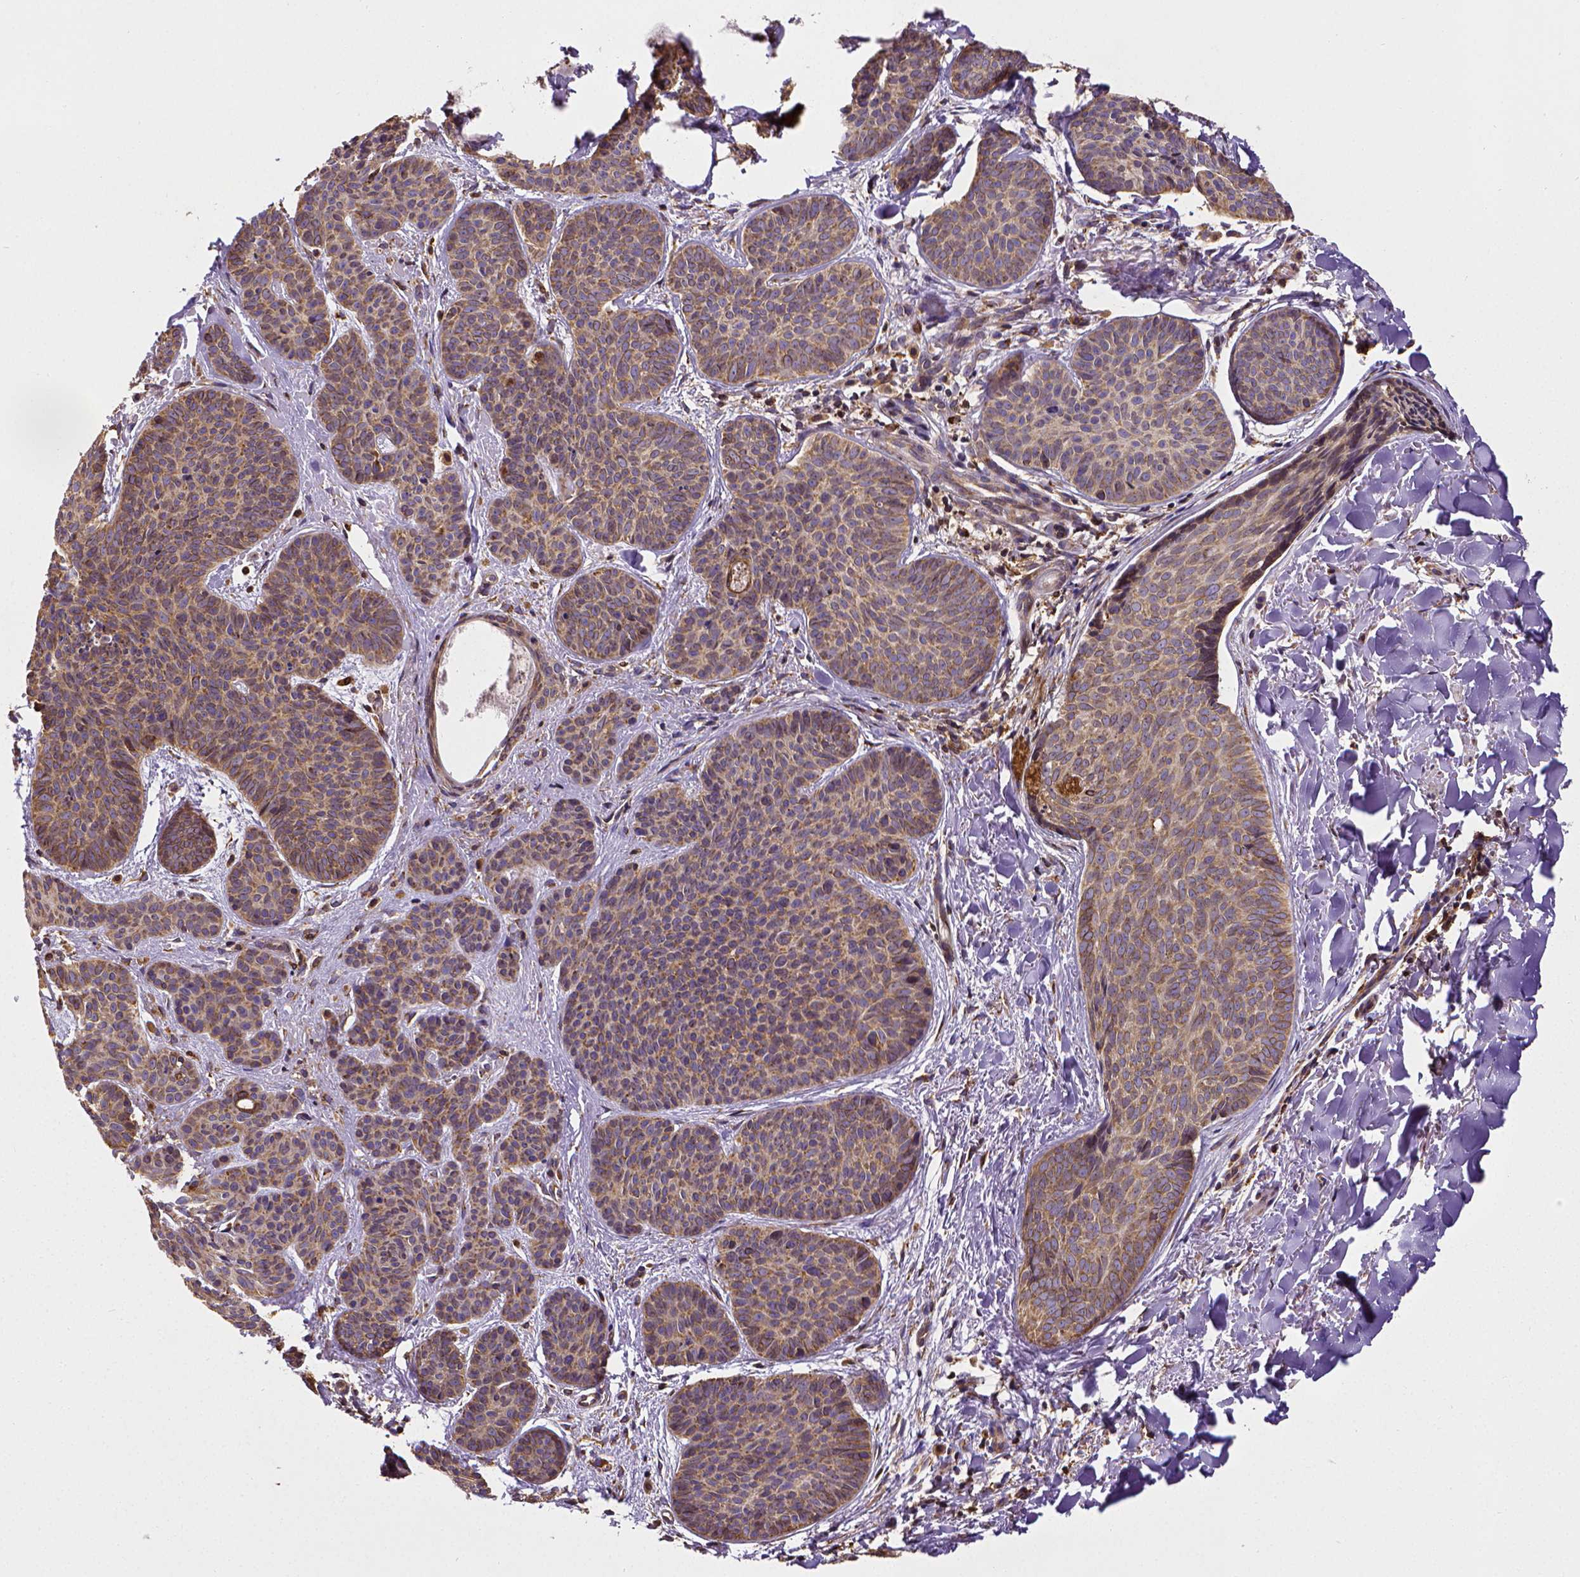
{"staining": {"intensity": "moderate", "quantity": ">75%", "location": "cytoplasmic/membranous"}, "tissue": "skin cancer", "cell_type": "Tumor cells", "image_type": "cancer", "snomed": [{"axis": "morphology", "description": "Basal cell carcinoma"}, {"axis": "topography", "description": "Skin"}], "caption": "Skin cancer (basal cell carcinoma) was stained to show a protein in brown. There is medium levels of moderate cytoplasmic/membranous positivity in approximately >75% of tumor cells. (DAB IHC, brown staining for protein, blue staining for nuclei).", "gene": "MTDH", "patient": {"sex": "female", "age": 82}}